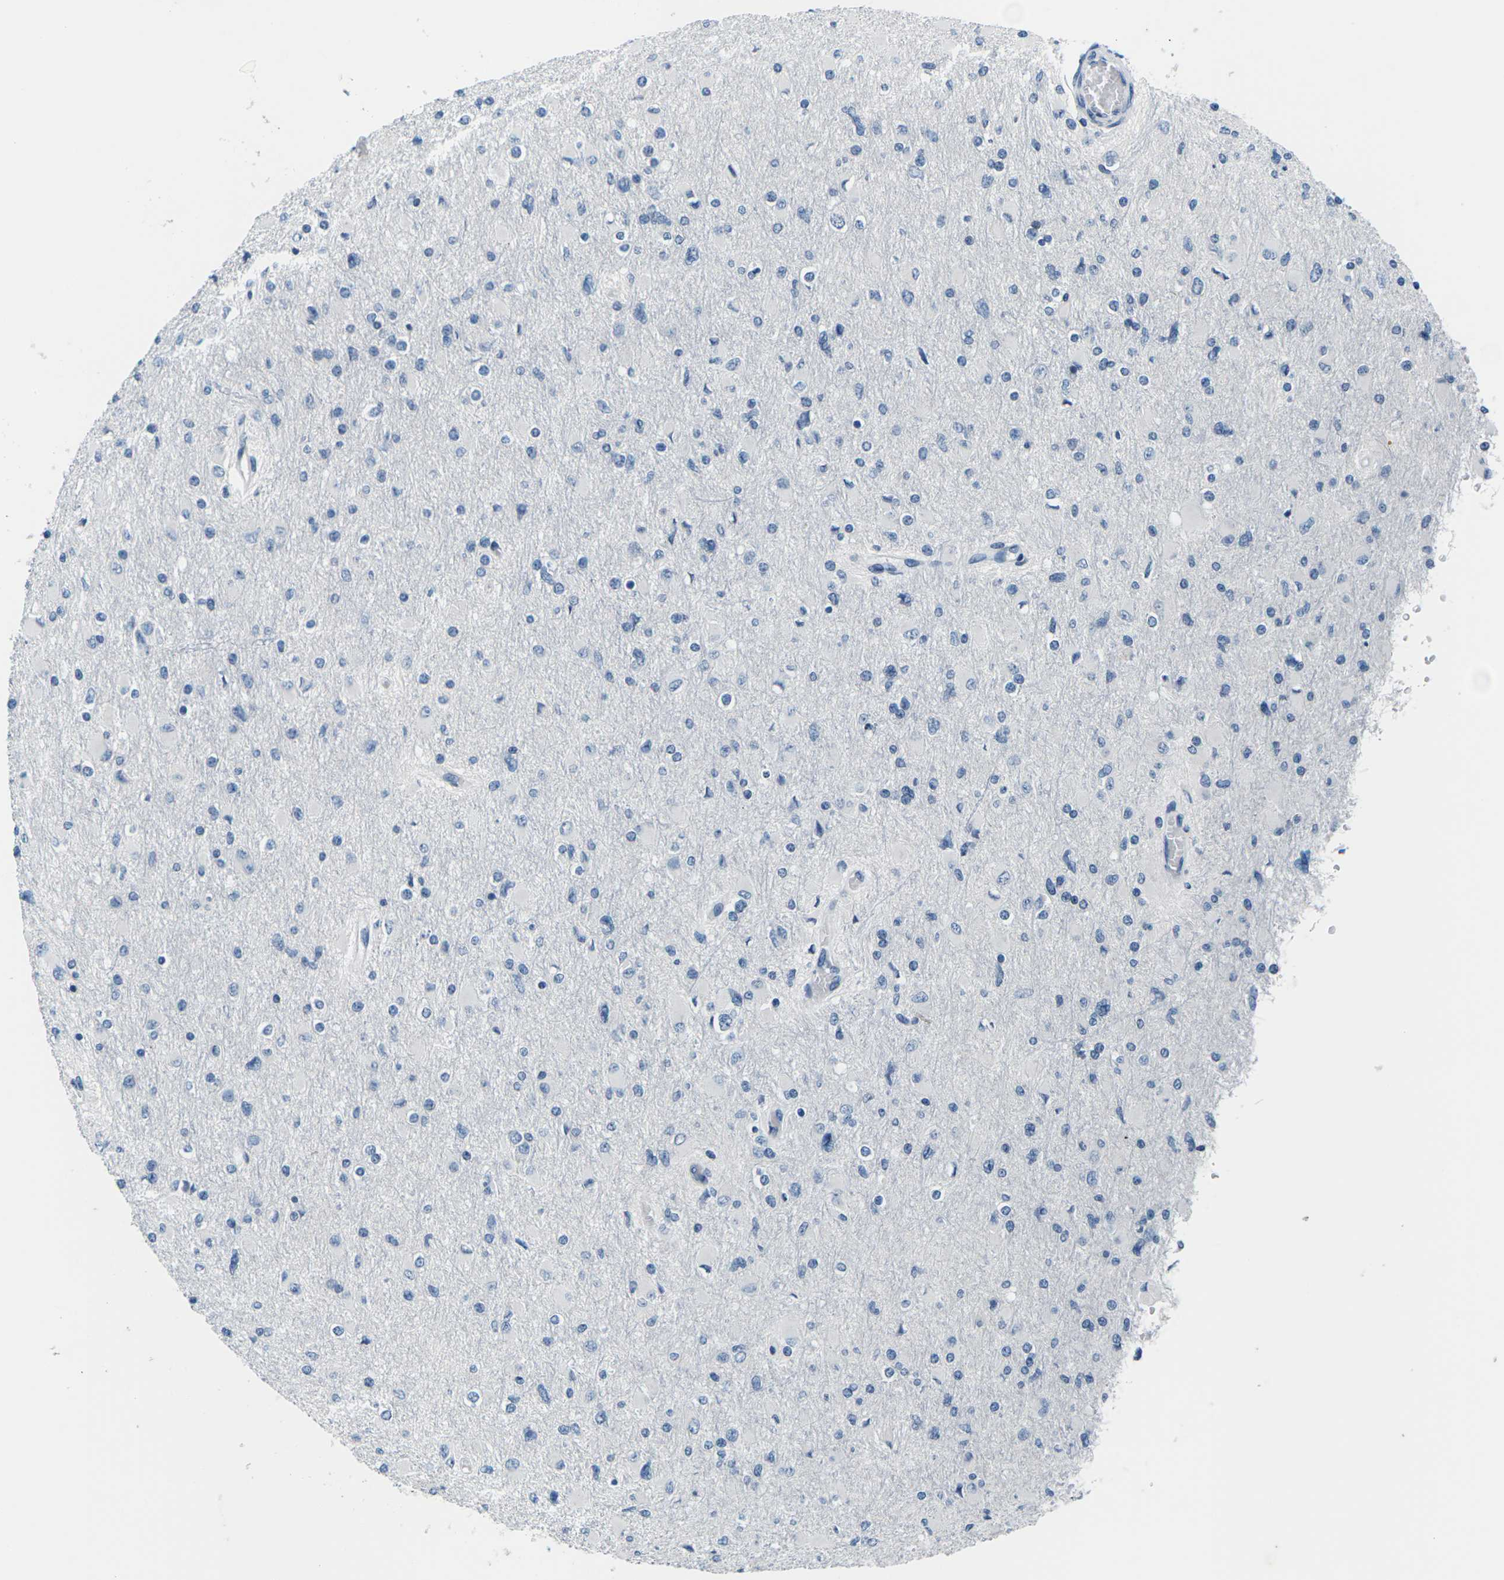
{"staining": {"intensity": "negative", "quantity": "none", "location": "none"}, "tissue": "glioma", "cell_type": "Tumor cells", "image_type": "cancer", "snomed": [{"axis": "morphology", "description": "Glioma, malignant, High grade"}, {"axis": "topography", "description": "Cerebral cortex"}], "caption": "Image shows no protein staining in tumor cells of glioma tissue. (Brightfield microscopy of DAB immunohistochemistry (IHC) at high magnification).", "gene": "UMOD", "patient": {"sex": "female", "age": 36}}